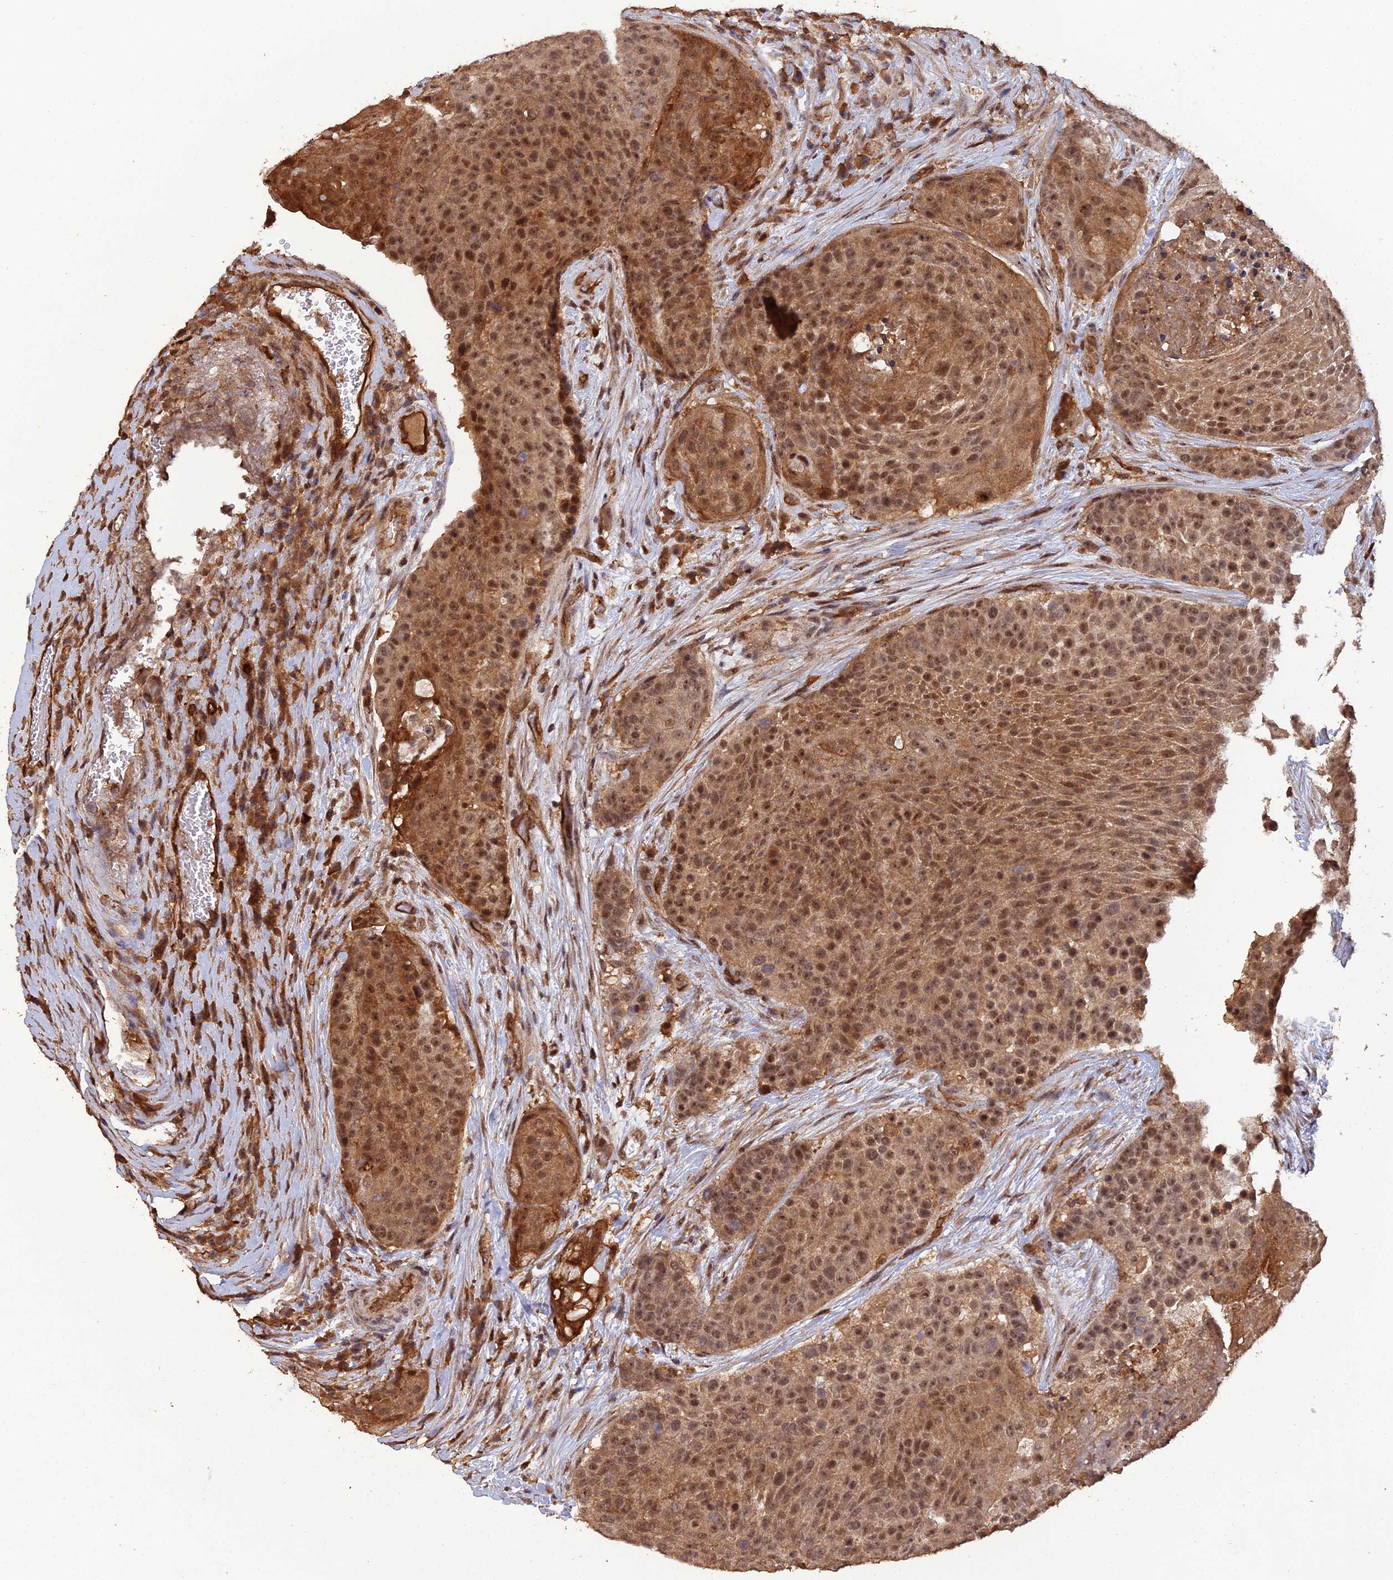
{"staining": {"intensity": "moderate", "quantity": ">75%", "location": "cytoplasmic/membranous,nuclear"}, "tissue": "urothelial cancer", "cell_type": "Tumor cells", "image_type": "cancer", "snomed": [{"axis": "morphology", "description": "Urothelial carcinoma, High grade"}, {"axis": "topography", "description": "Urinary bladder"}], "caption": "High-grade urothelial carcinoma tissue shows moderate cytoplasmic/membranous and nuclear positivity in about >75% of tumor cells", "gene": "RALGAPA2", "patient": {"sex": "female", "age": 63}}